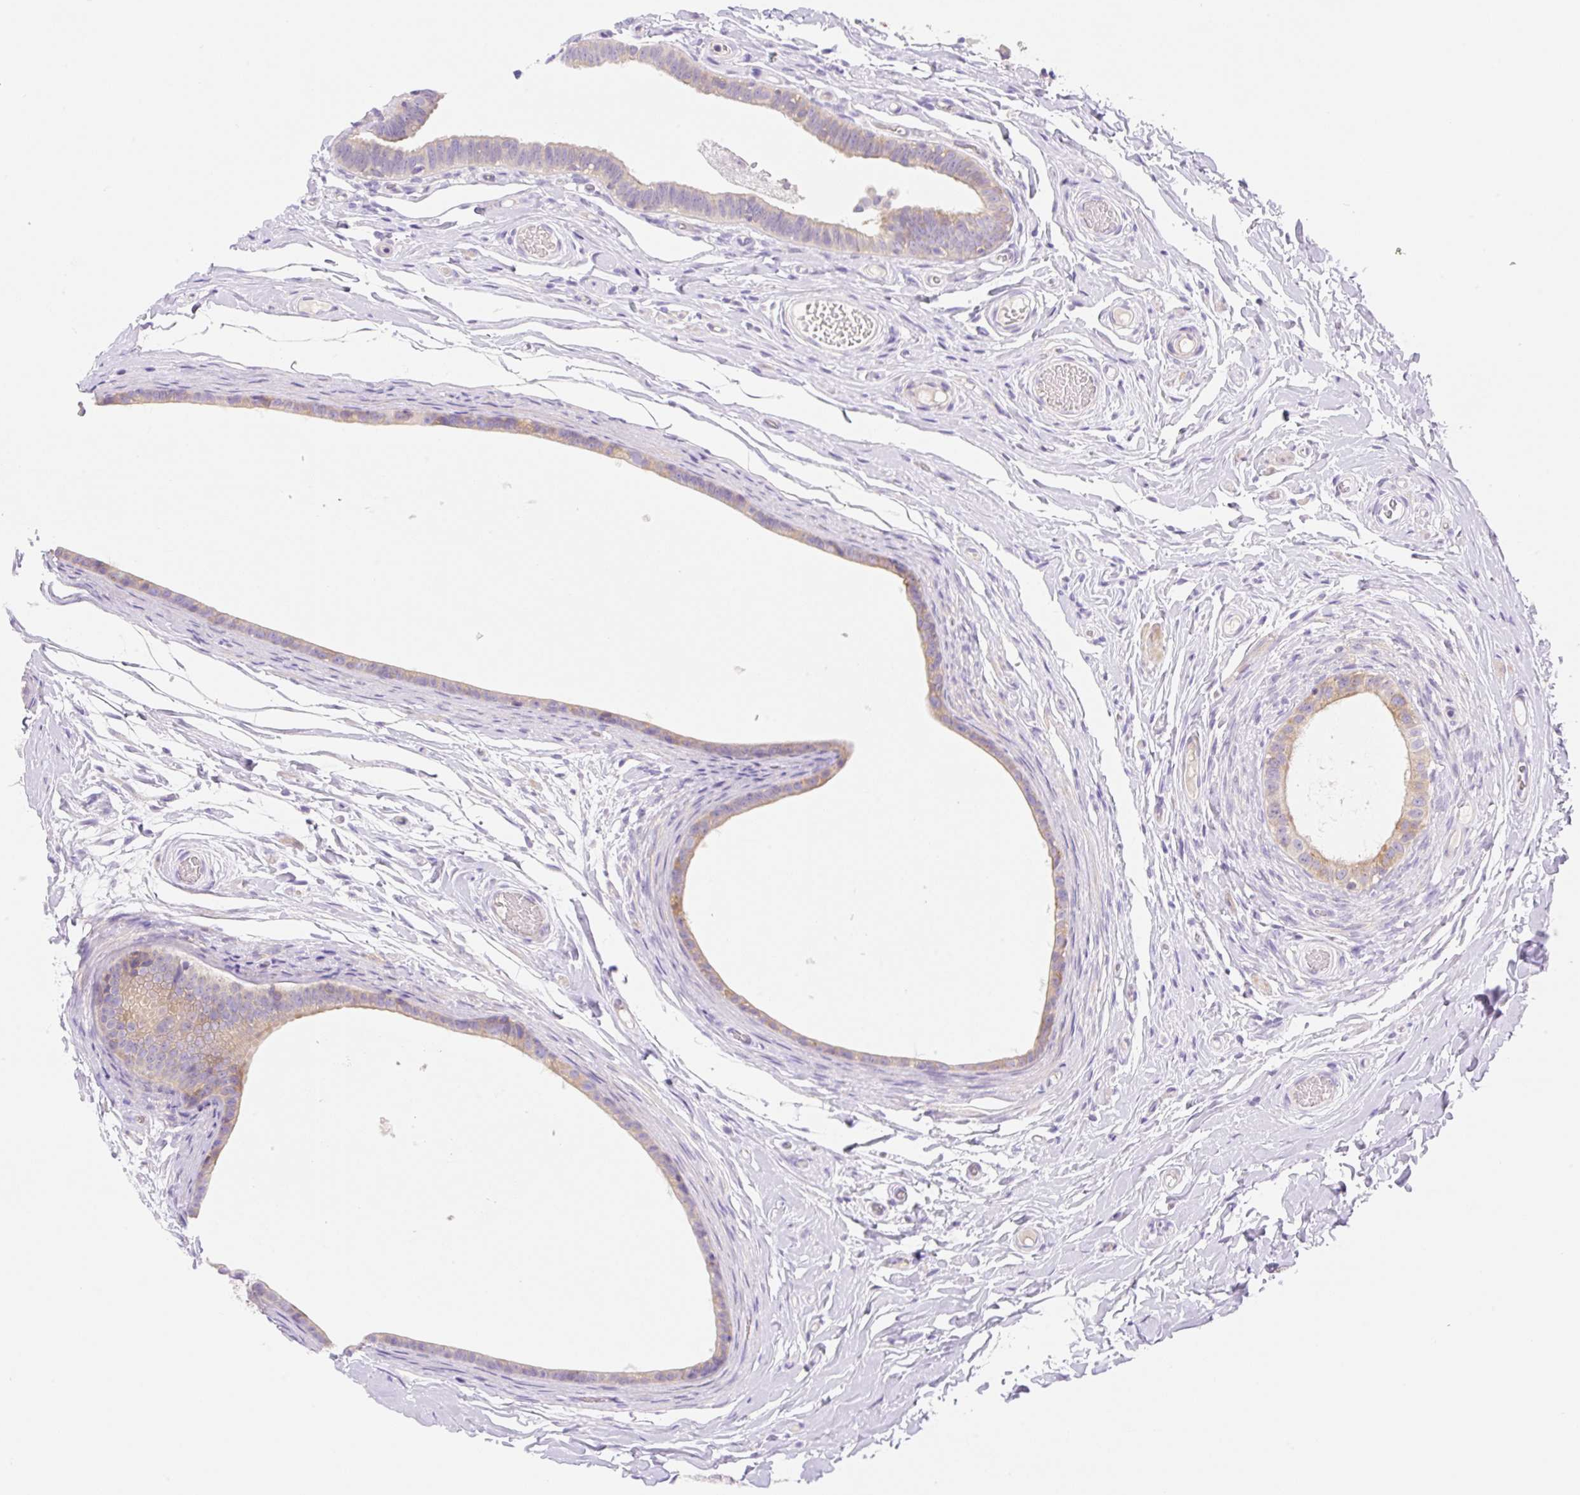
{"staining": {"intensity": "weak", "quantity": "<25%", "location": "cytoplasmic/membranous"}, "tissue": "epididymis", "cell_type": "Glandular cells", "image_type": "normal", "snomed": [{"axis": "morphology", "description": "Normal tissue, NOS"}, {"axis": "morphology", "description": "Carcinoma, Embryonal, NOS"}, {"axis": "topography", "description": "Testis"}, {"axis": "topography", "description": "Epididymis"}], "caption": "Immunohistochemistry (IHC) photomicrograph of normal human epididymis stained for a protein (brown), which reveals no staining in glandular cells.", "gene": "DENND5A", "patient": {"sex": "male", "age": 36}}